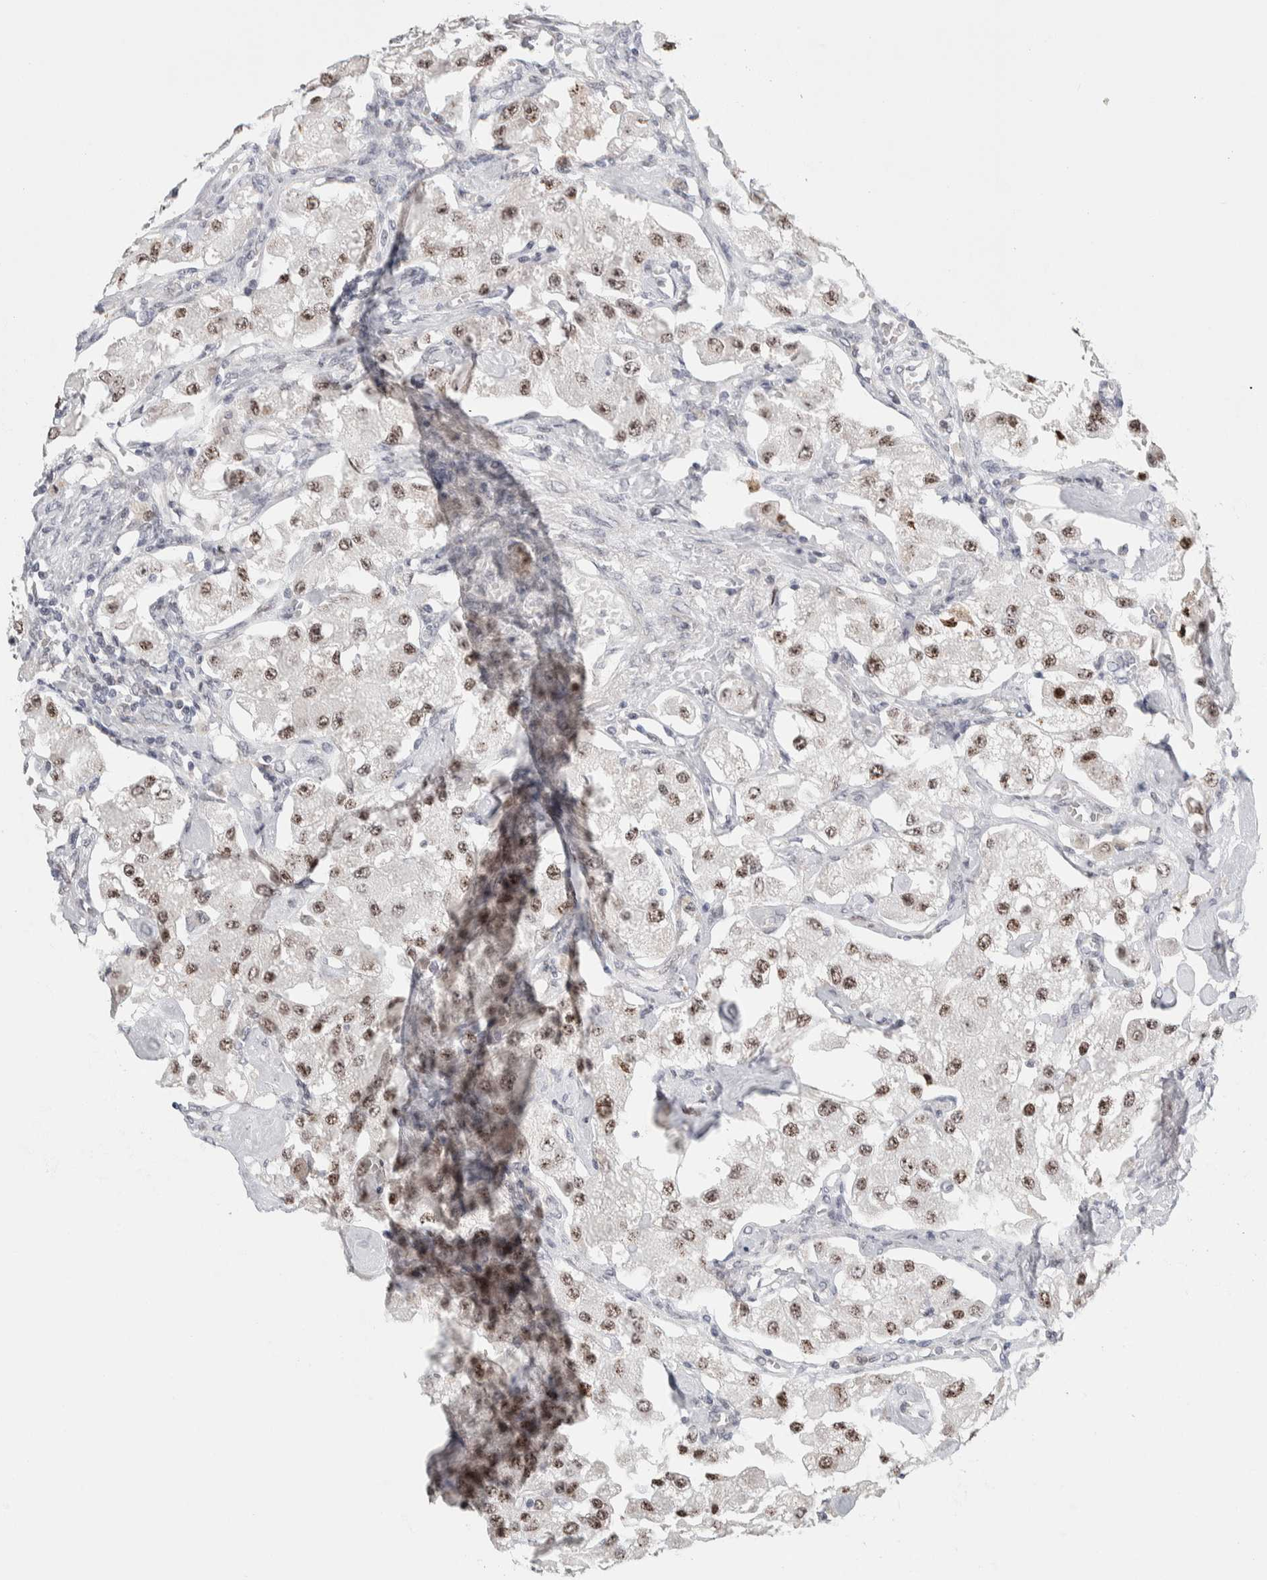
{"staining": {"intensity": "moderate", "quantity": ">75%", "location": "nuclear"}, "tissue": "carcinoid", "cell_type": "Tumor cells", "image_type": "cancer", "snomed": [{"axis": "morphology", "description": "Carcinoid, malignant, NOS"}, {"axis": "topography", "description": "Pancreas"}], "caption": "Protein analysis of malignant carcinoid tissue displays moderate nuclear staining in about >75% of tumor cells.", "gene": "NEUROD1", "patient": {"sex": "male", "age": 41}}